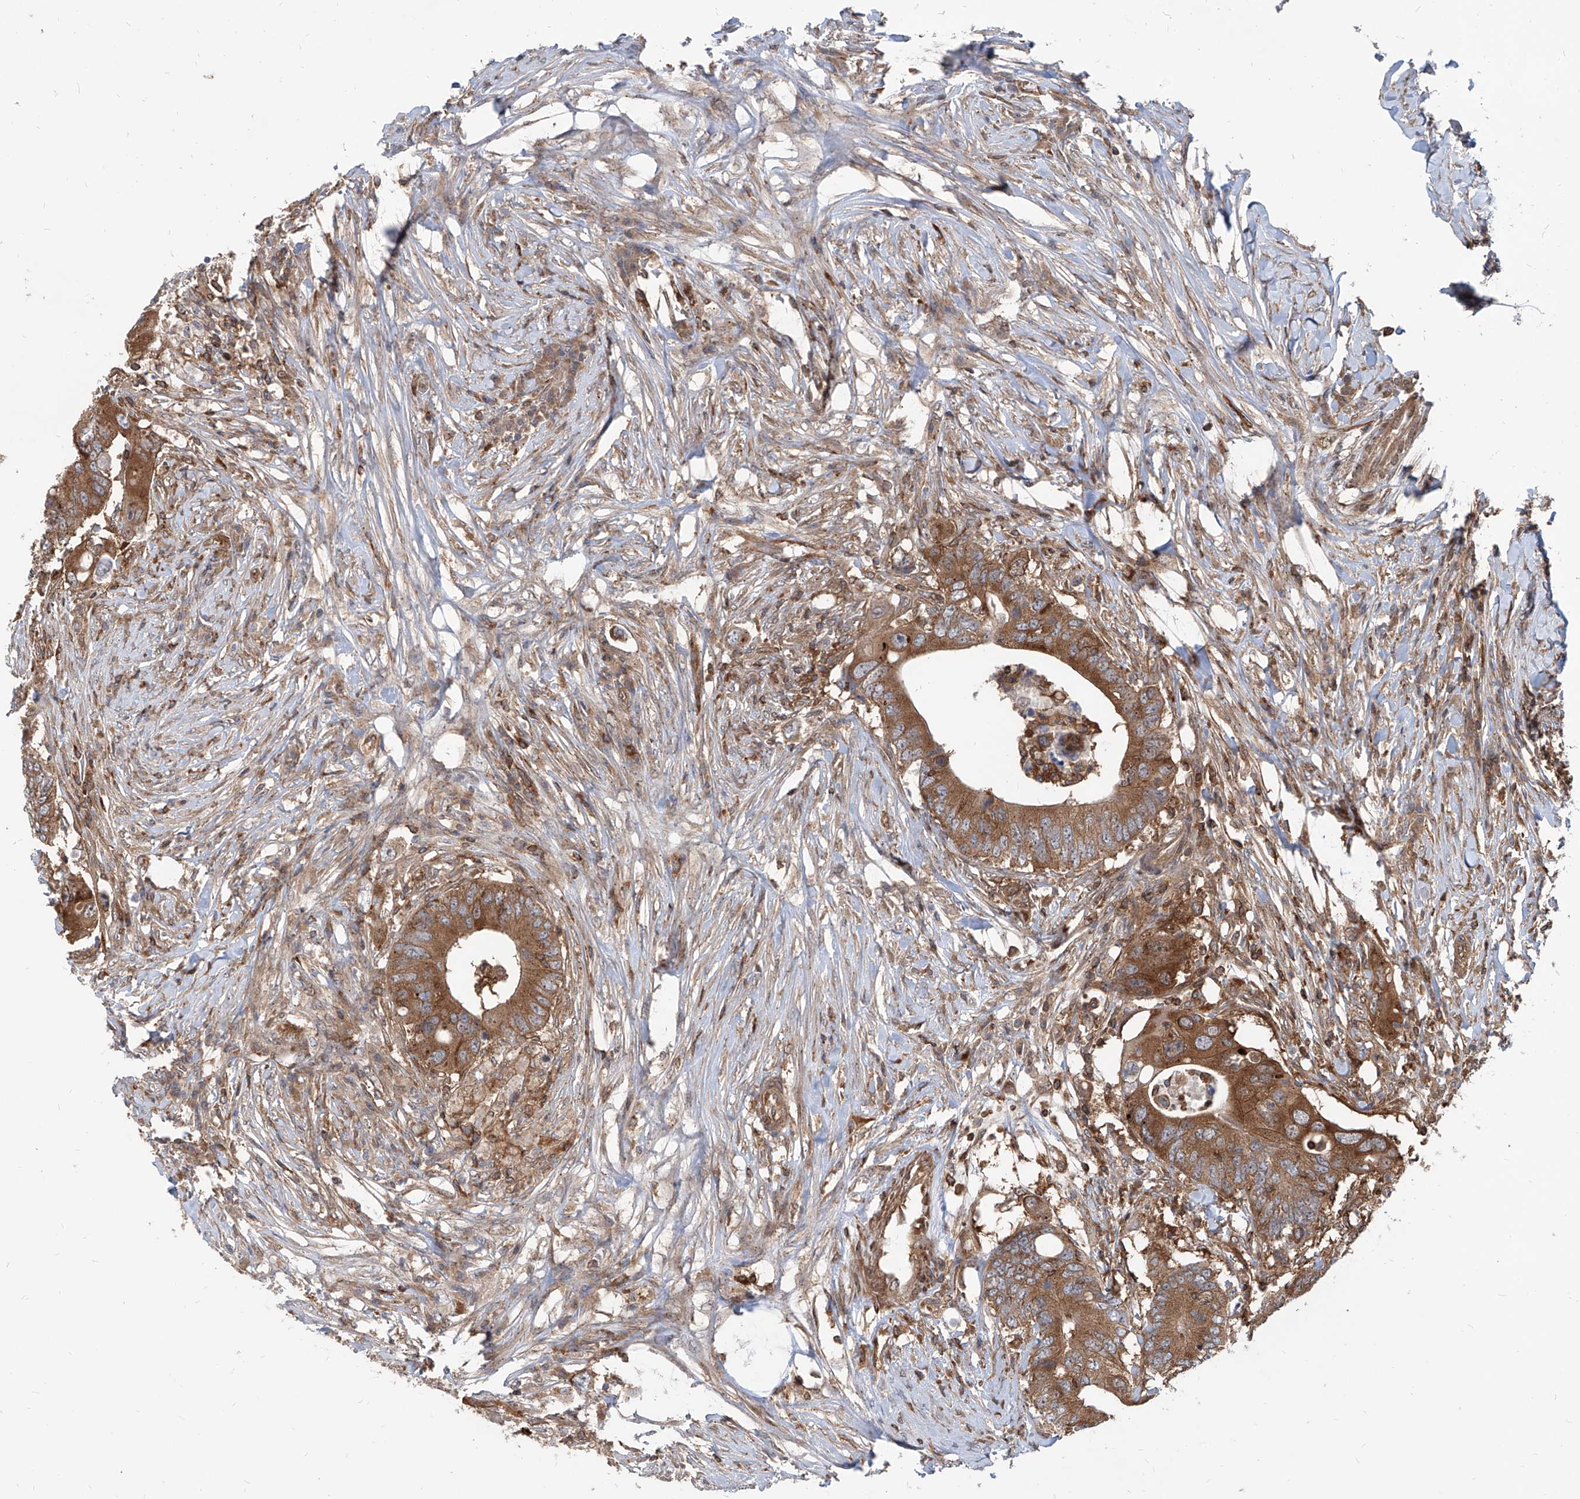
{"staining": {"intensity": "moderate", "quantity": ">75%", "location": "cytoplasmic/membranous"}, "tissue": "colorectal cancer", "cell_type": "Tumor cells", "image_type": "cancer", "snomed": [{"axis": "morphology", "description": "Adenocarcinoma, NOS"}, {"axis": "topography", "description": "Colon"}], "caption": "A brown stain shows moderate cytoplasmic/membranous staining of a protein in colorectal cancer (adenocarcinoma) tumor cells.", "gene": "MAGED2", "patient": {"sex": "male", "age": 71}}